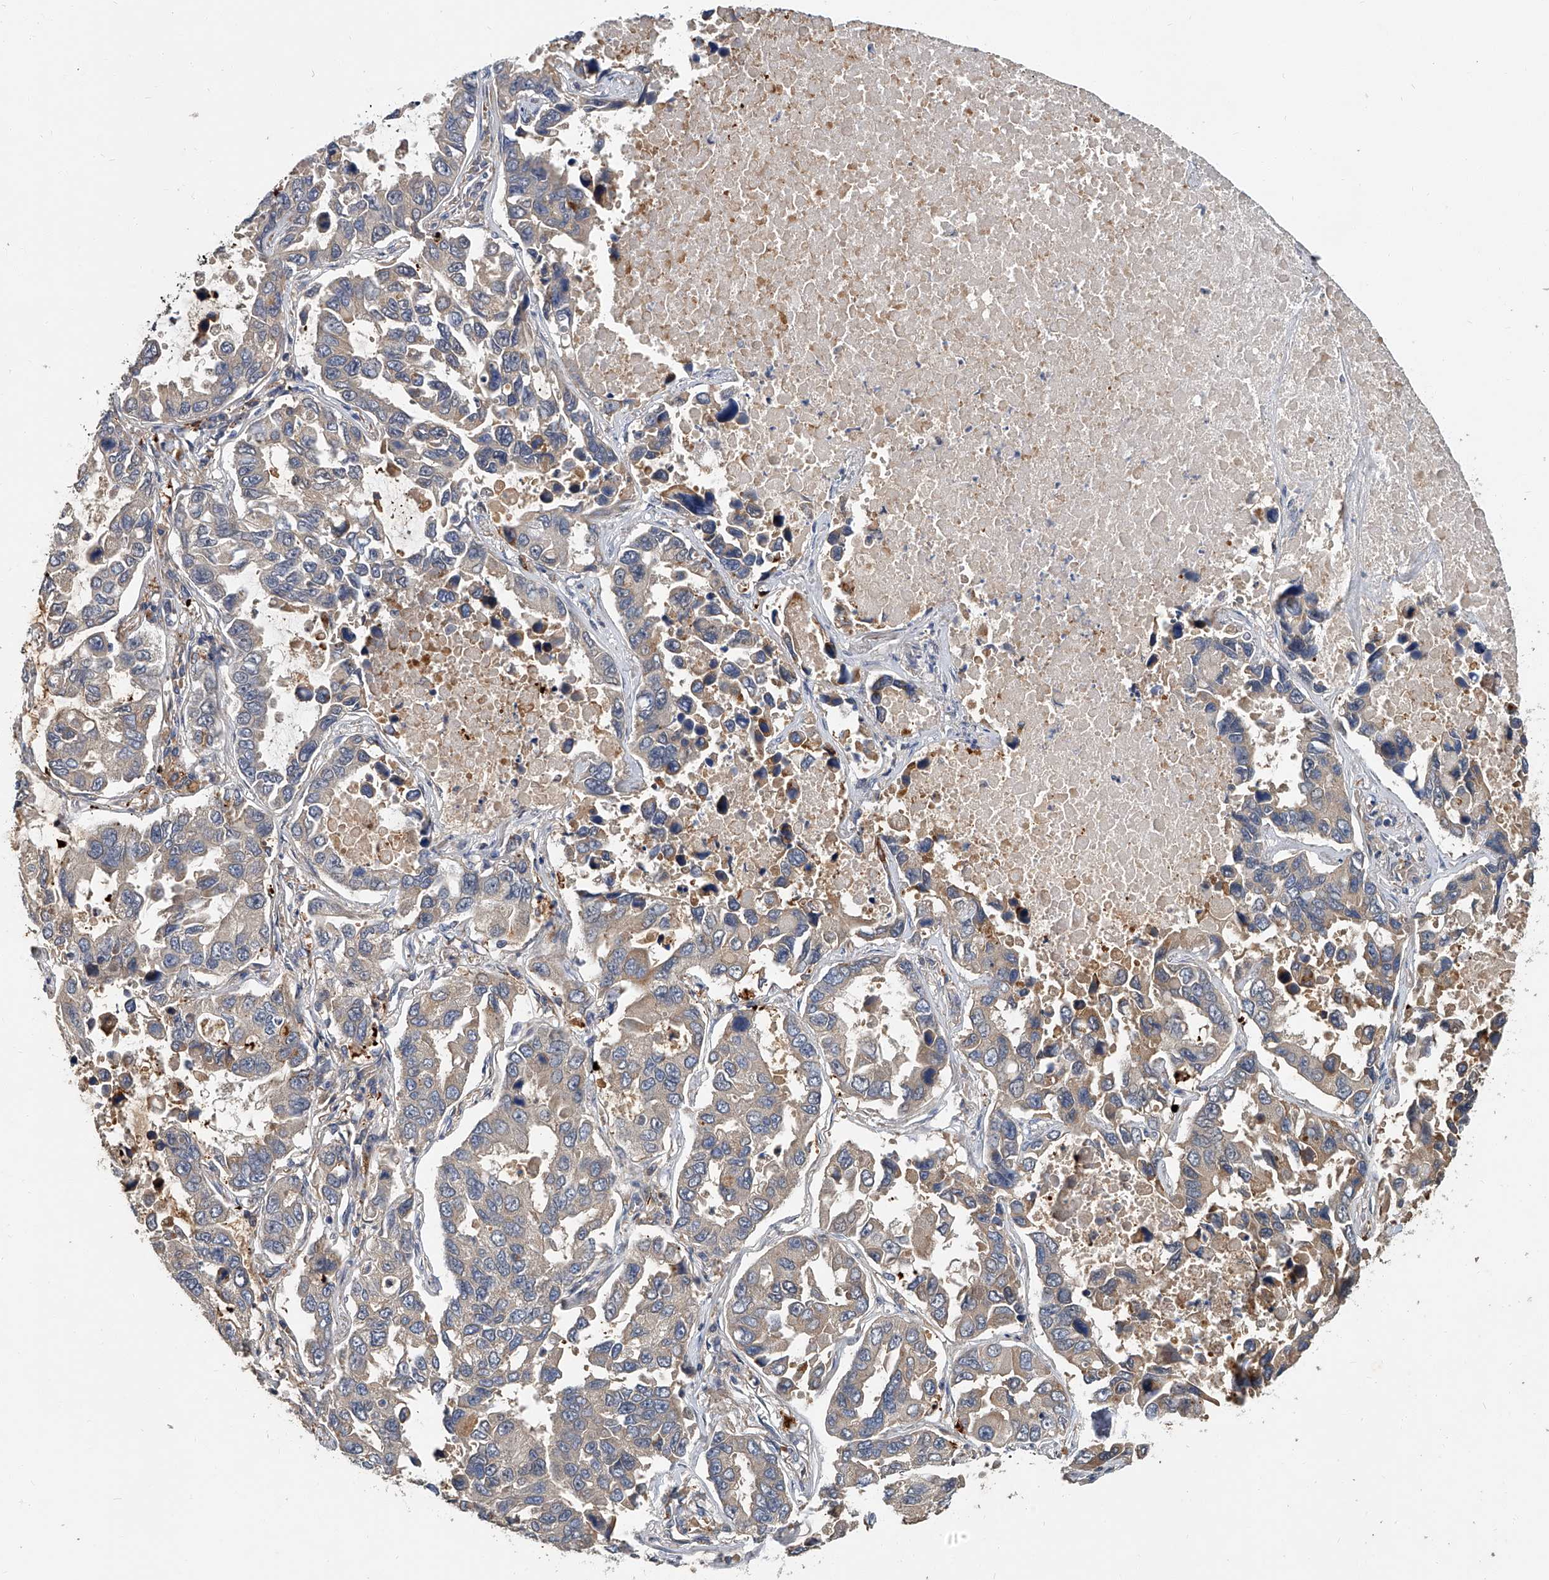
{"staining": {"intensity": "weak", "quantity": "25%-75%", "location": "cytoplasmic/membranous"}, "tissue": "lung cancer", "cell_type": "Tumor cells", "image_type": "cancer", "snomed": [{"axis": "morphology", "description": "Adenocarcinoma, NOS"}, {"axis": "topography", "description": "Lung"}], "caption": "Protein analysis of lung adenocarcinoma tissue displays weak cytoplasmic/membranous staining in approximately 25%-75% of tumor cells.", "gene": "JAG2", "patient": {"sex": "male", "age": 64}}